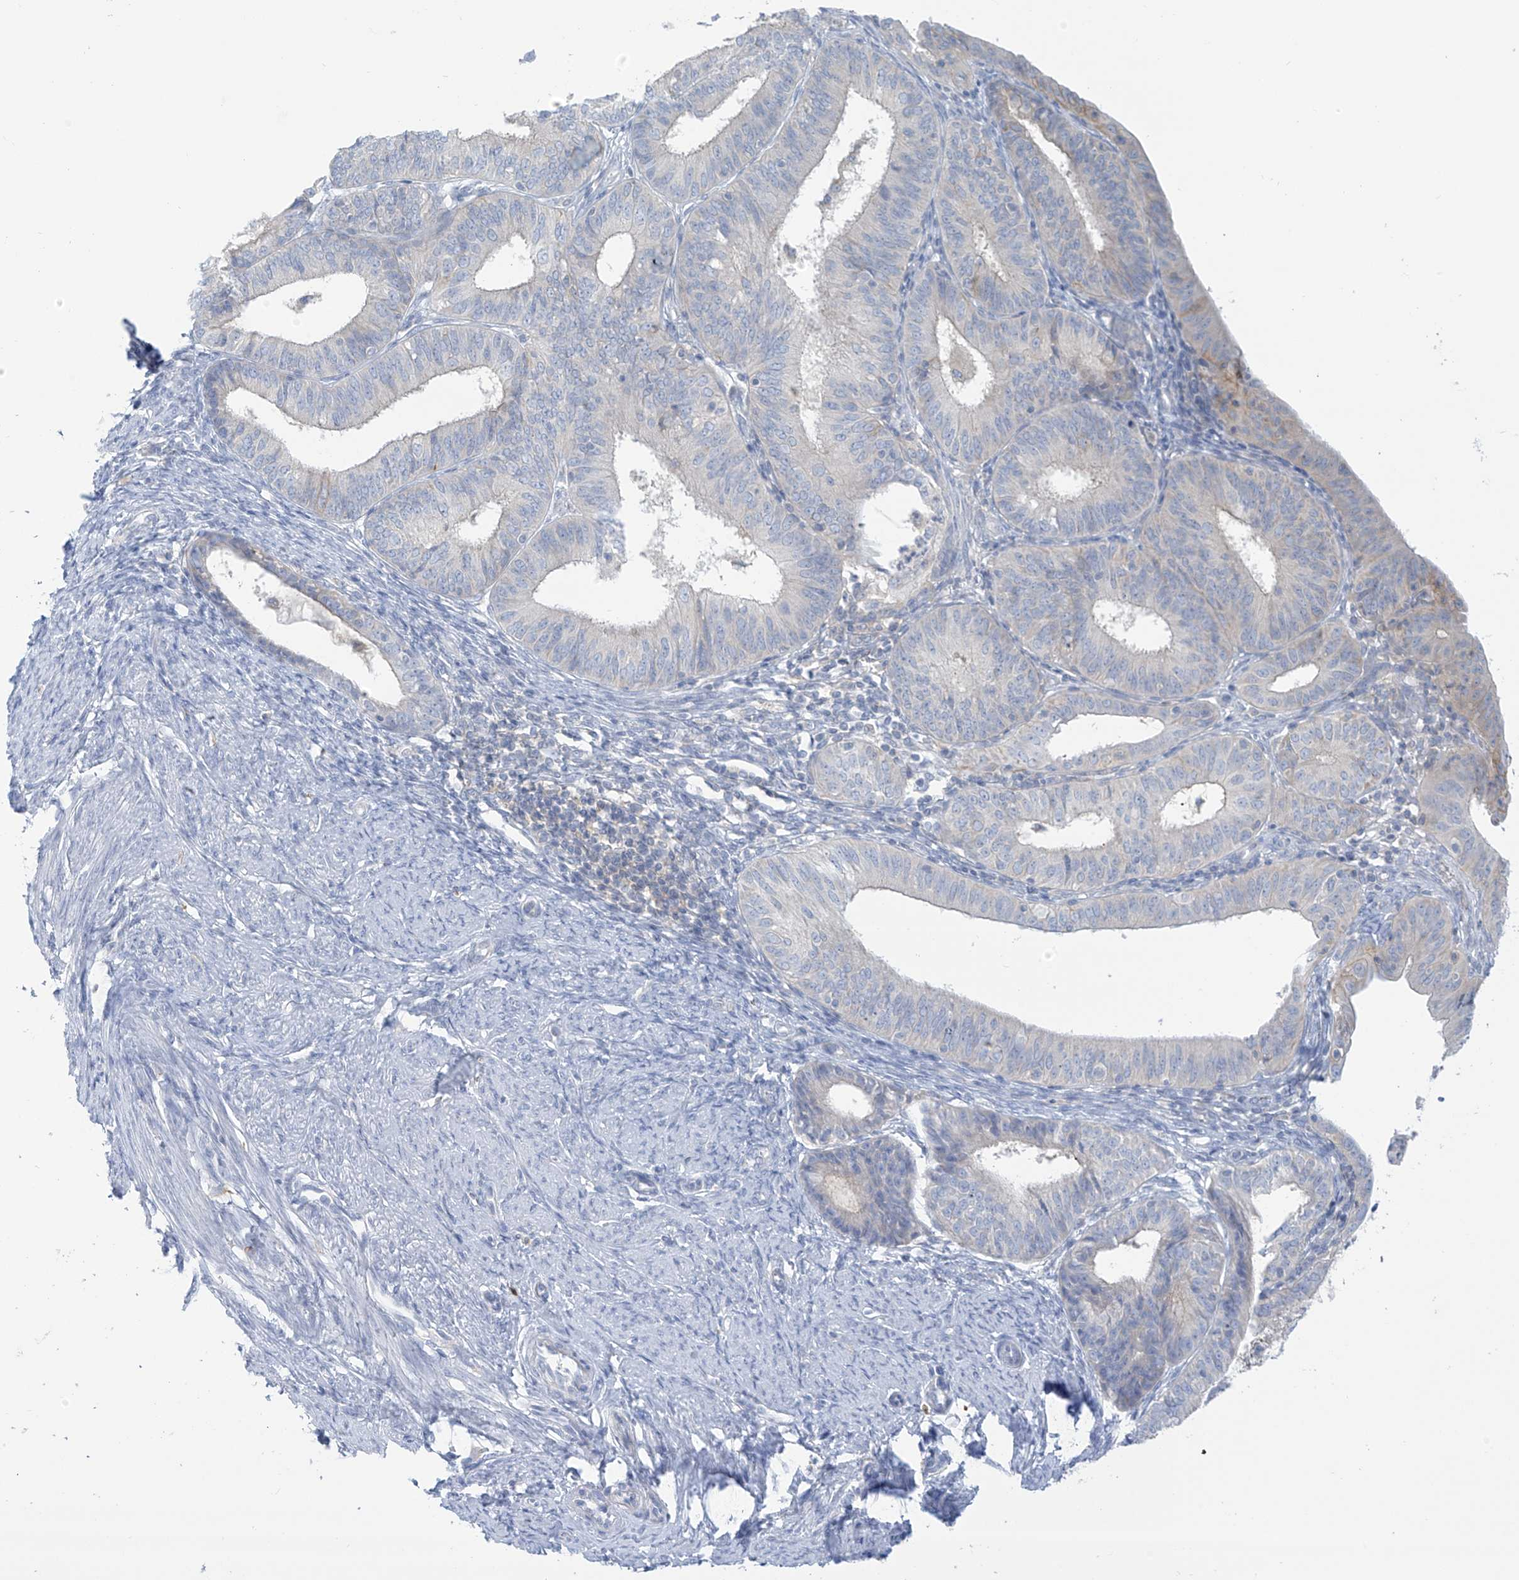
{"staining": {"intensity": "moderate", "quantity": "<25%", "location": "cytoplasmic/membranous"}, "tissue": "endometrial cancer", "cell_type": "Tumor cells", "image_type": "cancer", "snomed": [{"axis": "morphology", "description": "Adenocarcinoma, NOS"}, {"axis": "topography", "description": "Endometrium"}], "caption": "Immunohistochemistry (IHC) image of human endometrial cancer (adenocarcinoma) stained for a protein (brown), which demonstrates low levels of moderate cytoplasmic/membranous positivity in approximately <25% of tumor cells.", "gene": "SLC6A12", "patient": {"sex": "female", "age": 51}}